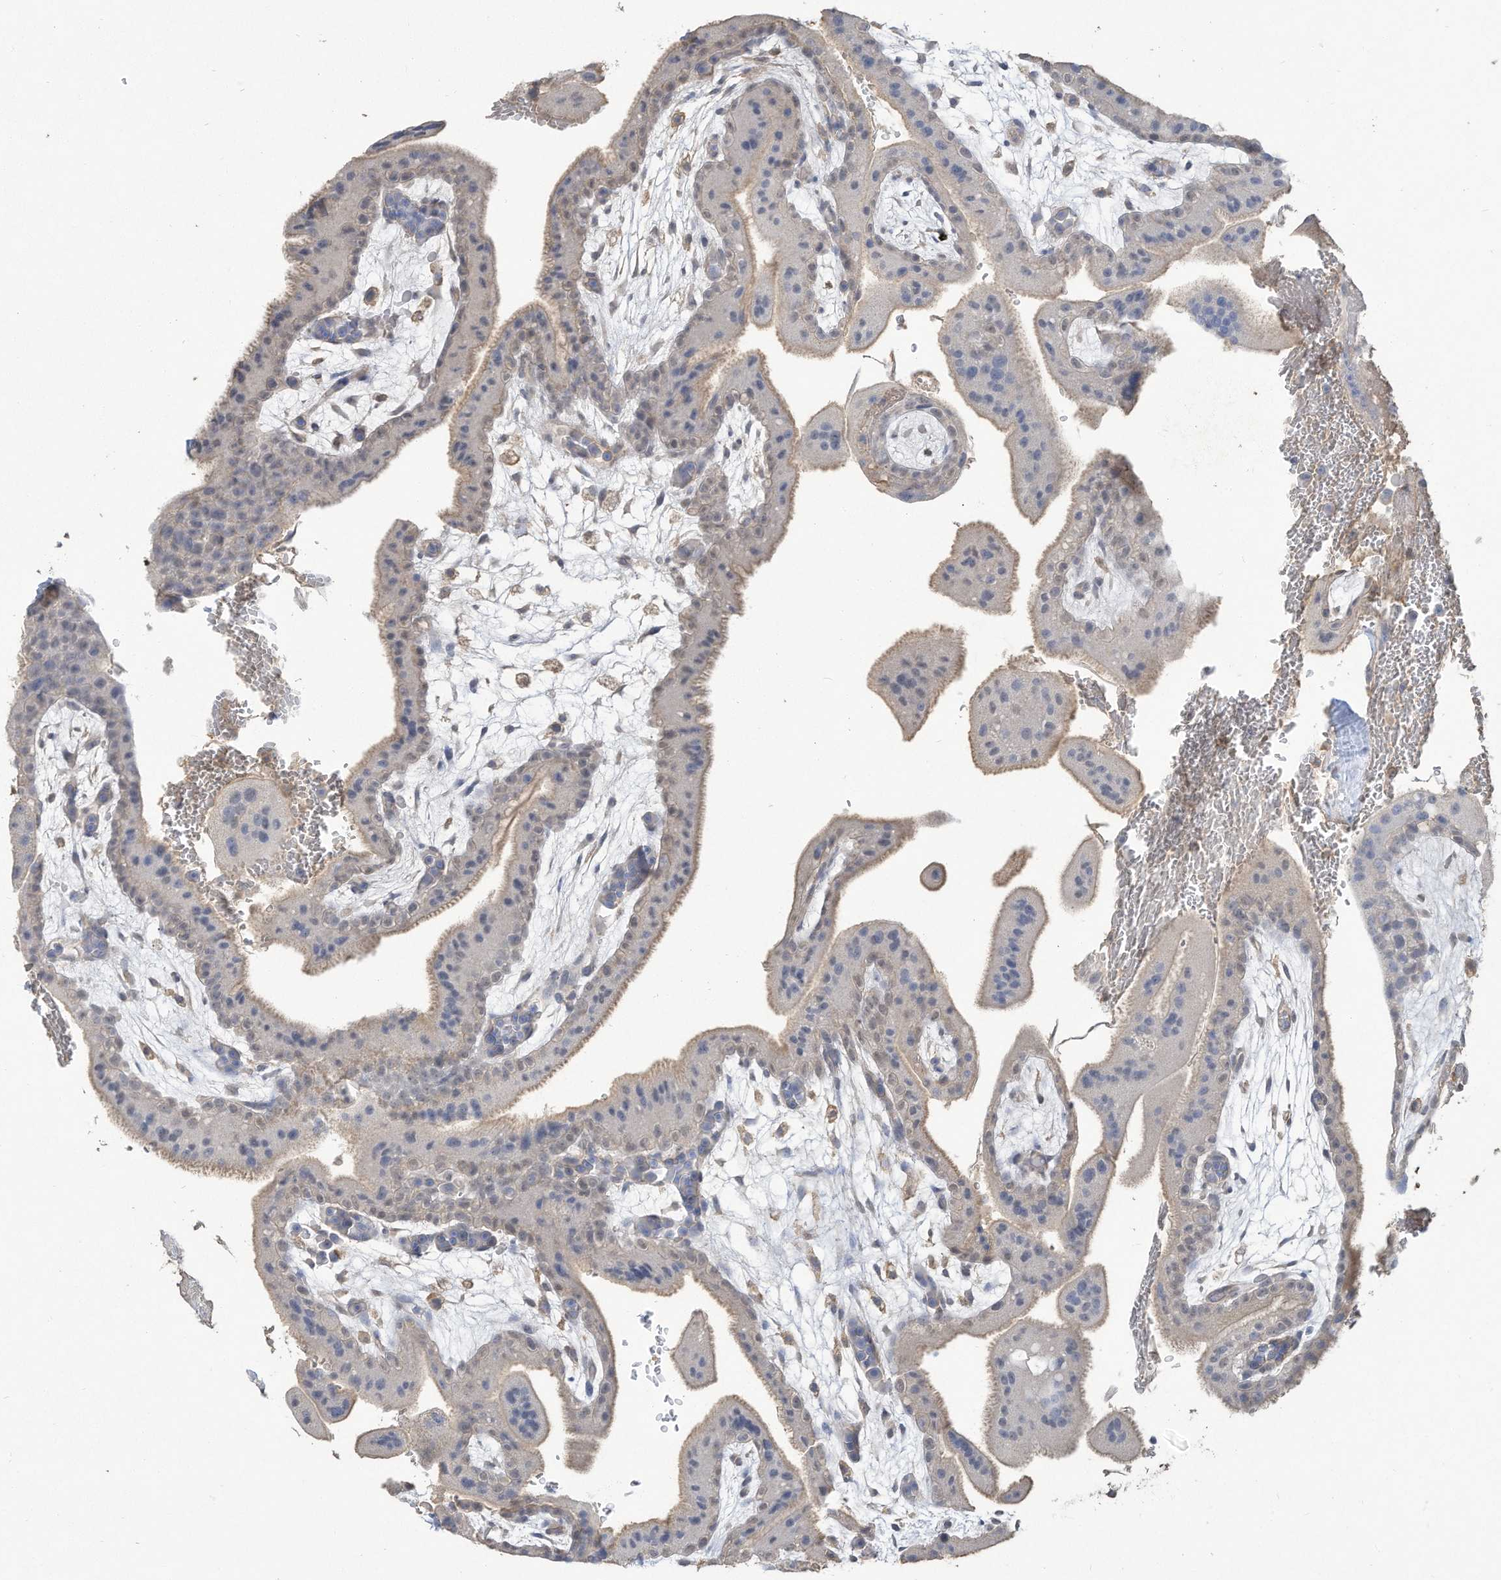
{"staining": {"intensity": "weak", "quantity": "25%-75%", "location": "cytoplasmic/membranous"}, "tissue": "placenta", "cell_type": "Trophoblastic cells", "image_type": "normal", "snomed": [{"axis": "morphology", "description": "Normal tissue, NOS"}, {"axis": "topography", "description": "Placenta"}], "caption": "This histopathology image exhibits benign placenta stained with IHC to label a protein in brown. The cytoplasmic/membranous of trophoblastic cells show weak positivity for the protein. Nuclei are counter-stained blue.", "gene": "HAS3", "patient": {"sex": "female", "age": 35}}